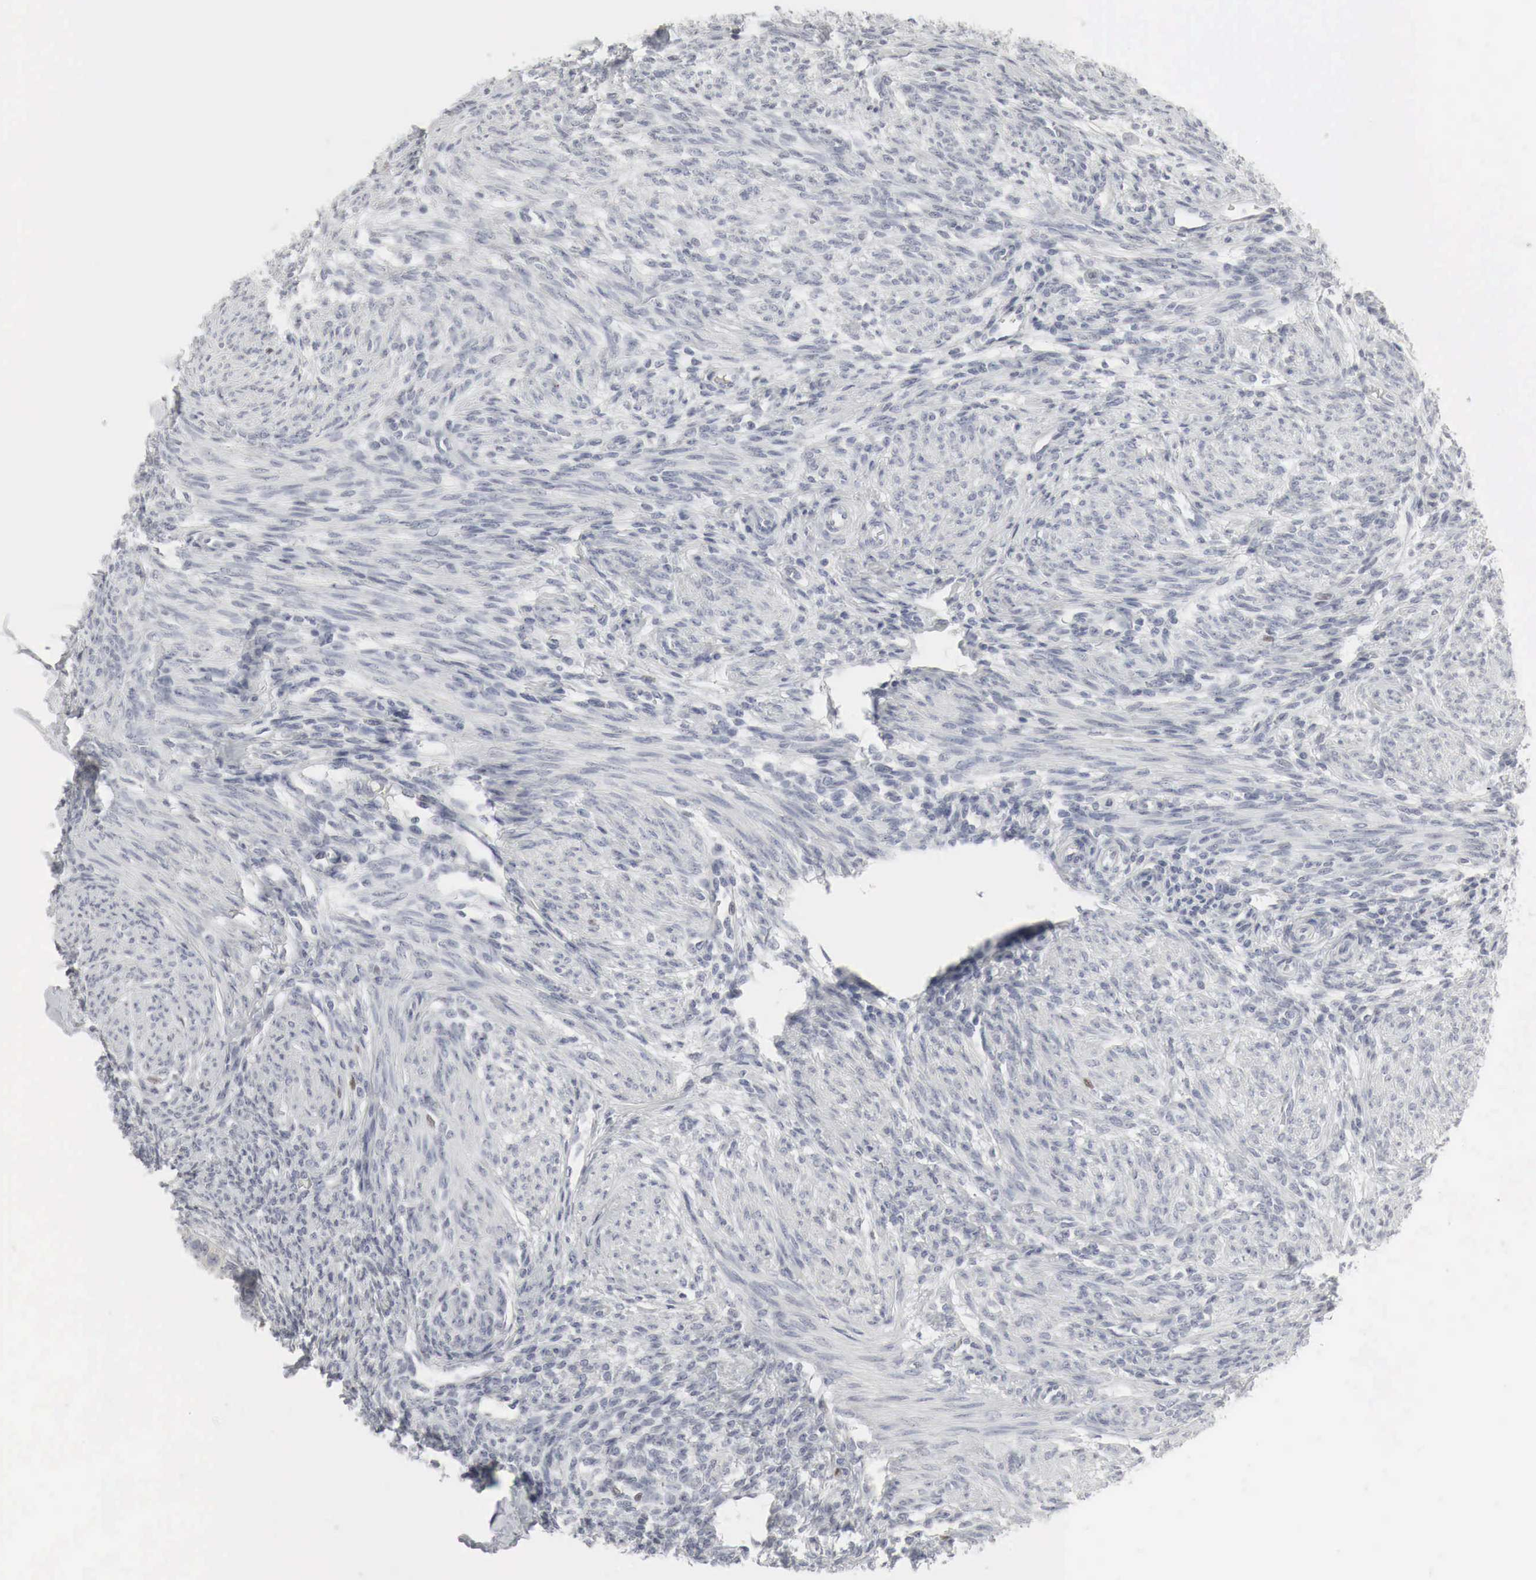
{"staining": {"intensity": "negative", "quantity": "none", "location": "none"}, "tissue": "endometrium", "cell_type": "Cells in endometrial stroma", "image_type": "normal", "snomed": [{"axis": "morphology", "description": "Normal tissue, NOS"}, {"axis": "topography", "description": "Endometrium"}], "caption": "Immunohistochemistry (IHC) micrograph of unremarkable endometrium: endometrium stained with DAB demonstrates no significant protein expression in cells in endometrial stroma.", "gene": "TP63", "patient": {"sex": "female", "age": 82}}